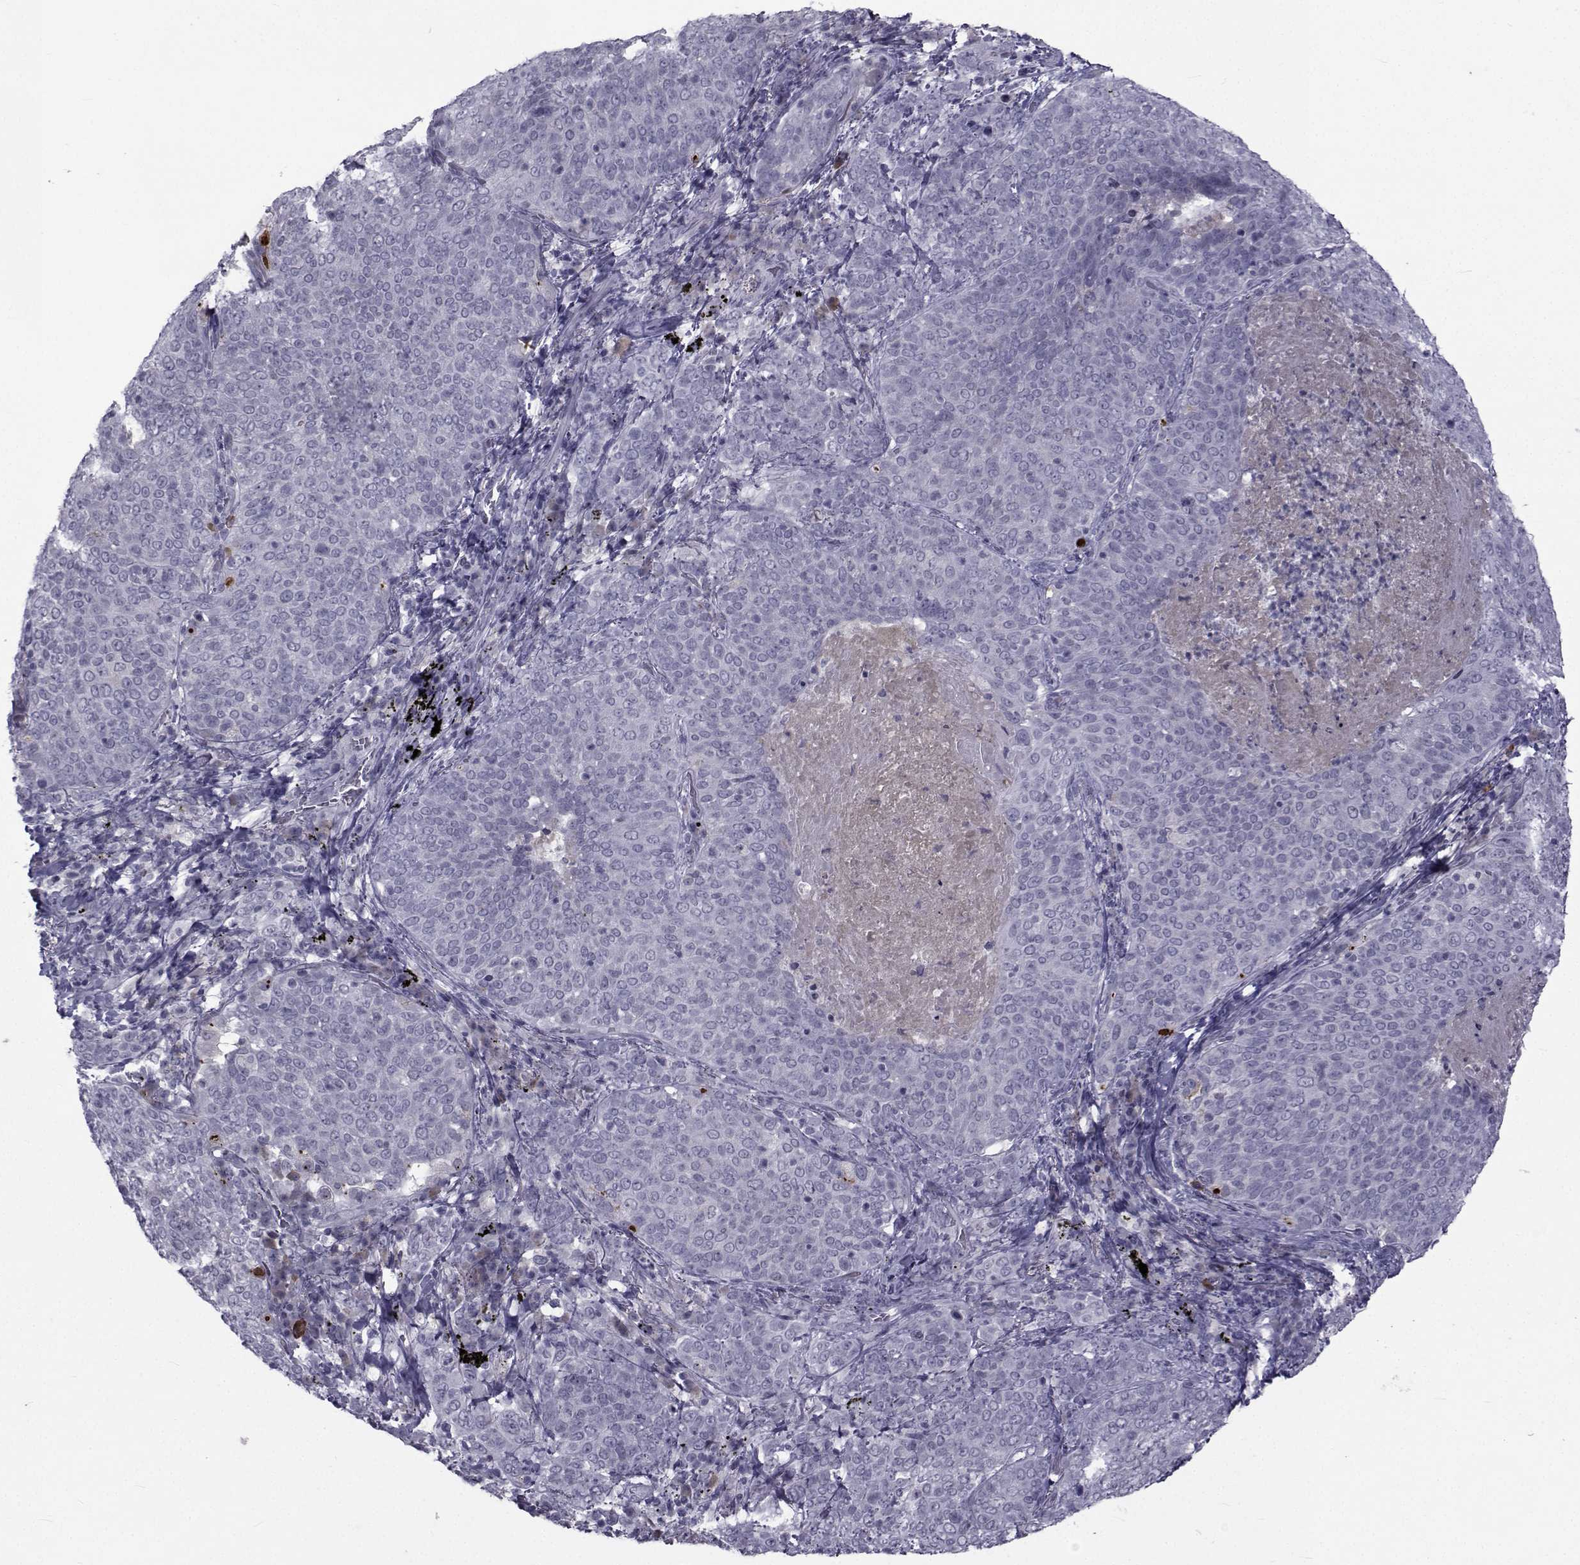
{"staining": {"intensity": "negative", "quantity": "none", "location": "none"}, "tissue": "lung cancer", "cell_type": "Tumor cells", "image_type": "cancer", "snomed": [{"axis": "morphology", "description": "Squamous cell carcinoma, NOS"}, {"axis": "topography", "description": "Lung"}], "caption": "Lung cancer (squamous cell carcinoma) was stained to show a protein in brown. There is no significant staining in tumor cells.", "gene": "PAX2", "patient": {"sex": "male", "age": 82}}